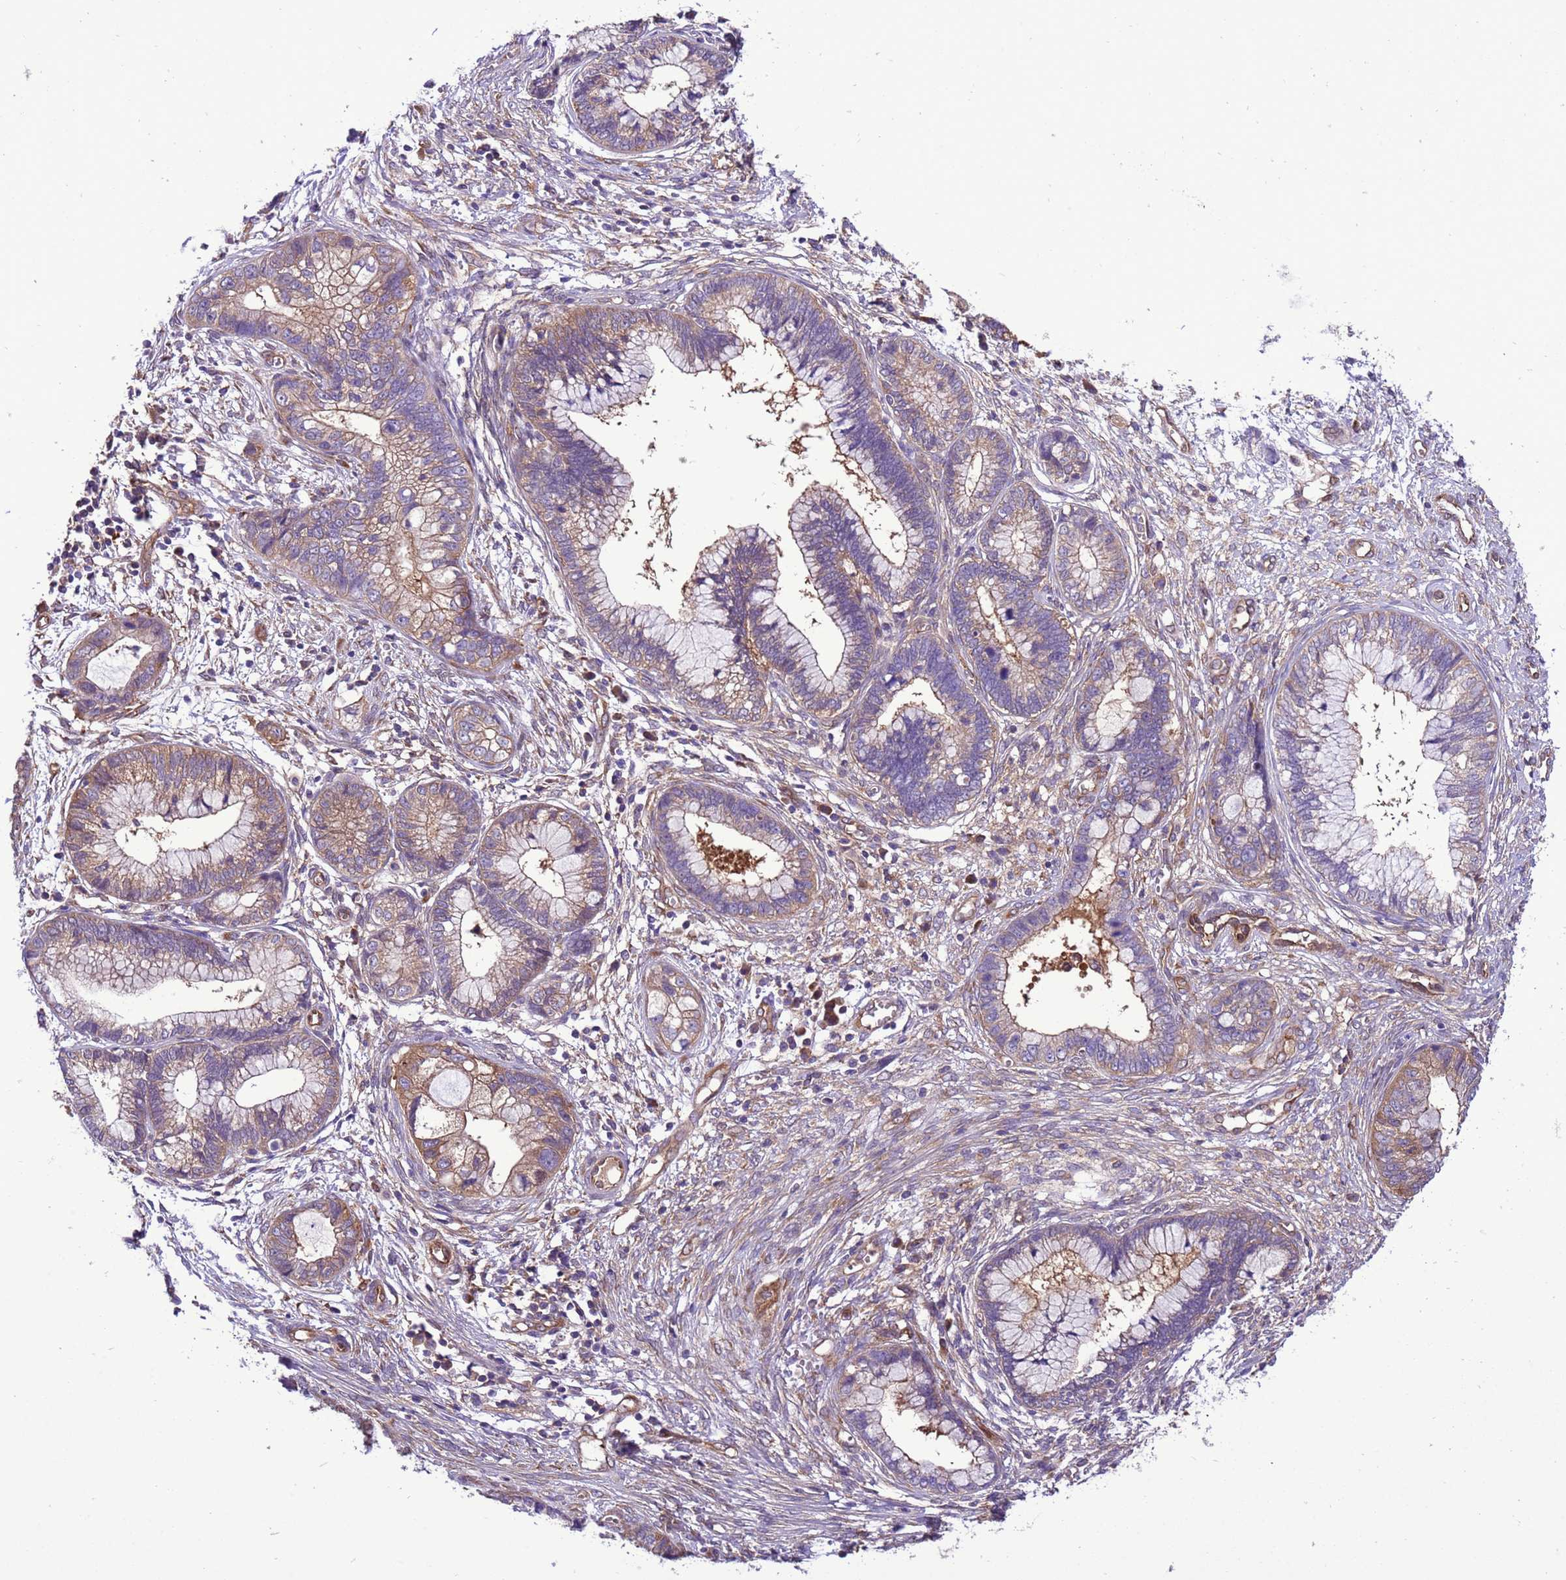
{"staining": {"intensity": "moderate", "quantity": ">75%", "location": "cytoplasmic/membranous"}, "tissue": "cervical cancer", "cell_type": "Tumor cells", "image_type": "cancer", "snomed": [{"axis": "morphology", "description": "Adenocarcinoma, NOS"}, {"axis": "topography", "description": "Cervix"}], "caption": "Immunohistochemical staining of human cervical cancer exhibits medium levels of moderate cytoplasmic/membranous protein positivity in approximately >75% of tumor cells.", "gene": "RABEP2", "patient": {"sex": "female", "age": 44}}